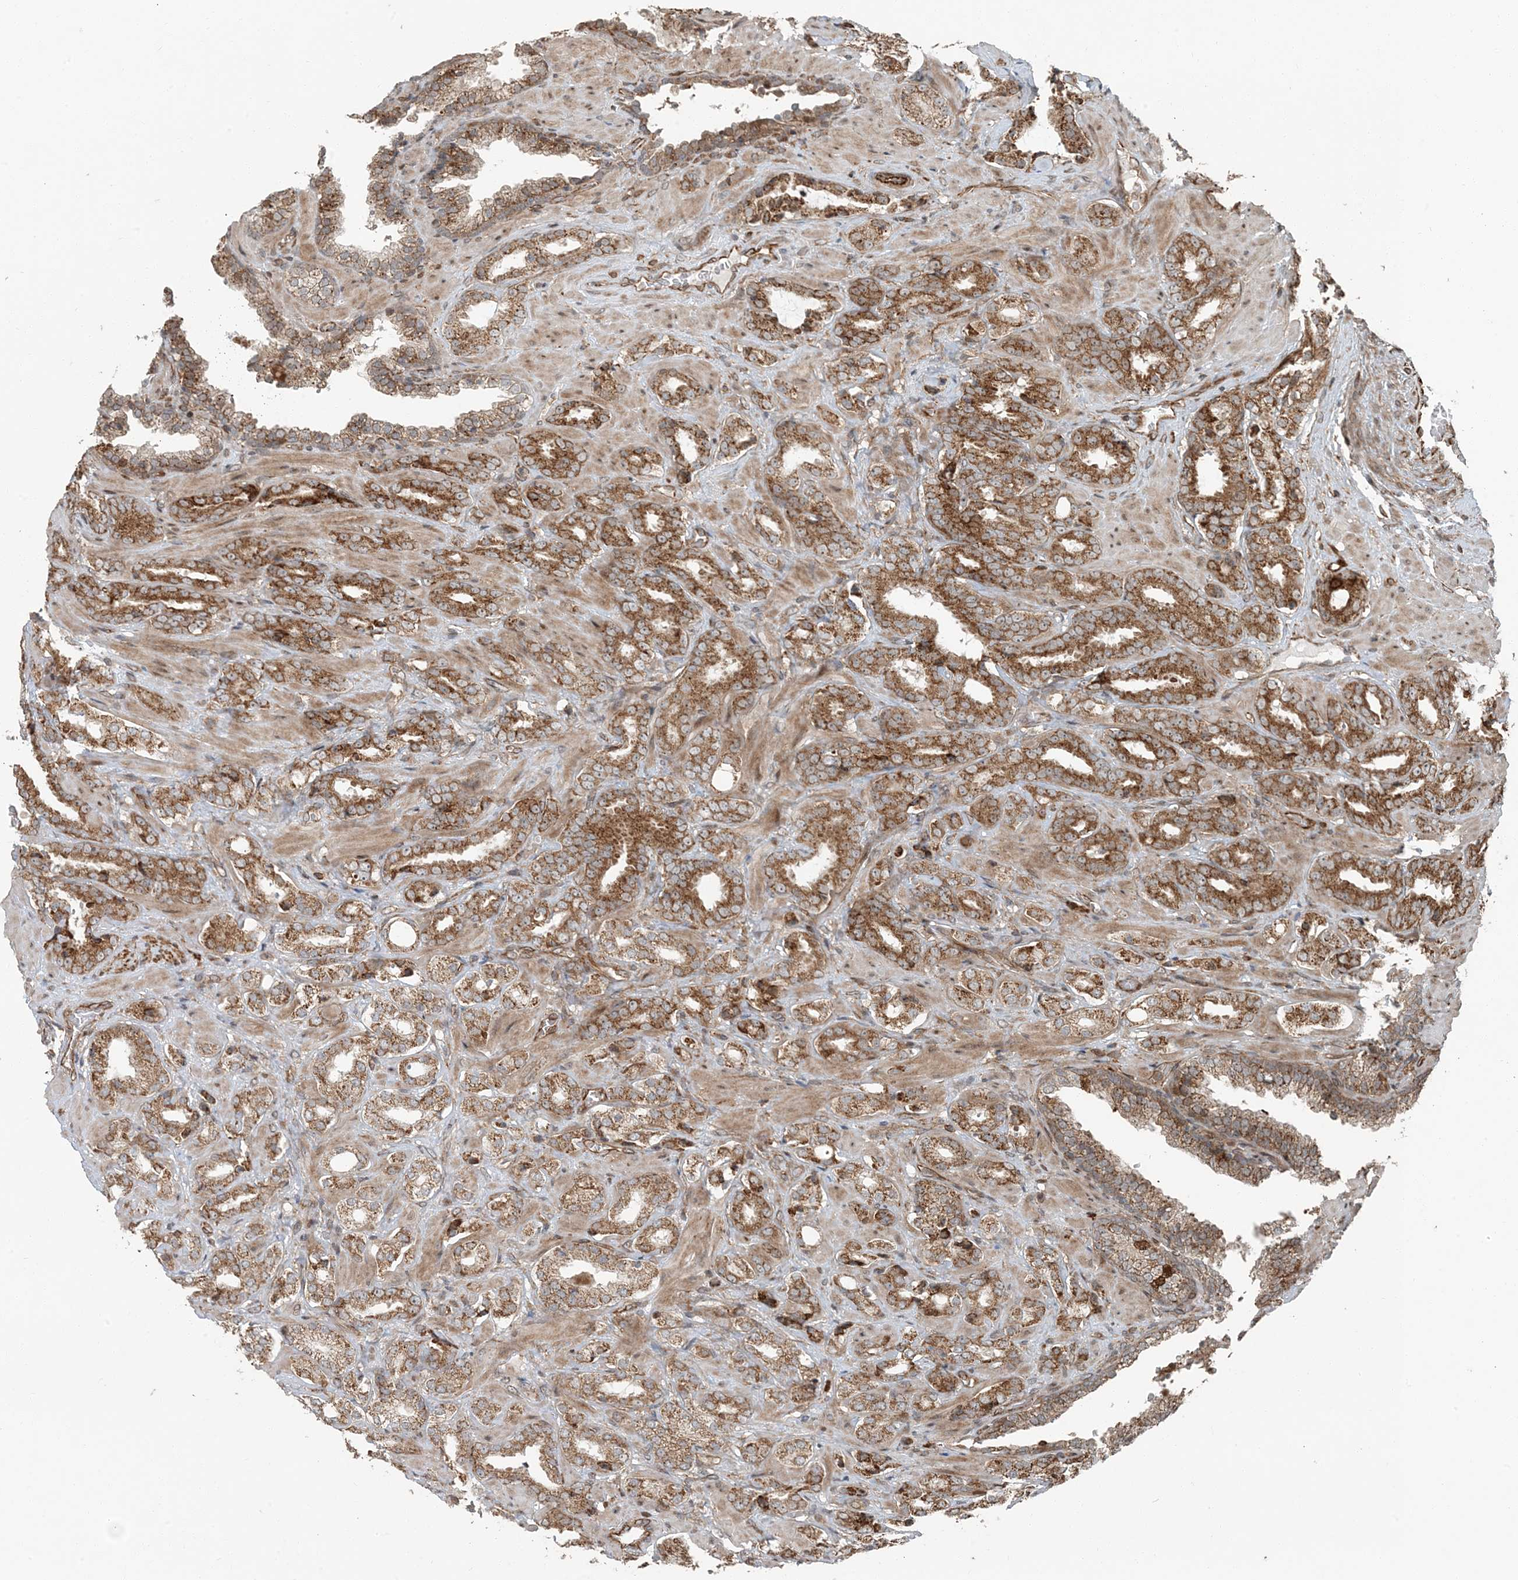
{"staining": {"intensity": "moderate", "quantity": ">75%", "location": "cytoplasmic/membranous"}, "tissue": "prostate cancer", "cell_type": "Tumor cells", "image_type": "cancer", "snomed": [{"axis": "morphology", "description": "Adenocarcinoma, High grade"}, {"axis": "topography", "description": "Prostate"}], "caption": "A brown stain shows moderate cytoplasmic/membranous staining of a protein in prostate cancer (high-grade adenocarcinoma) tumor cells. The staining was performed using DAB to visualize the protein expression in brown, while the nuclei were stained in blue with hematoxylin (Magnification: 20x).", "gene": "EDEM2", "patient": {"sex": "male", "age": 64}}